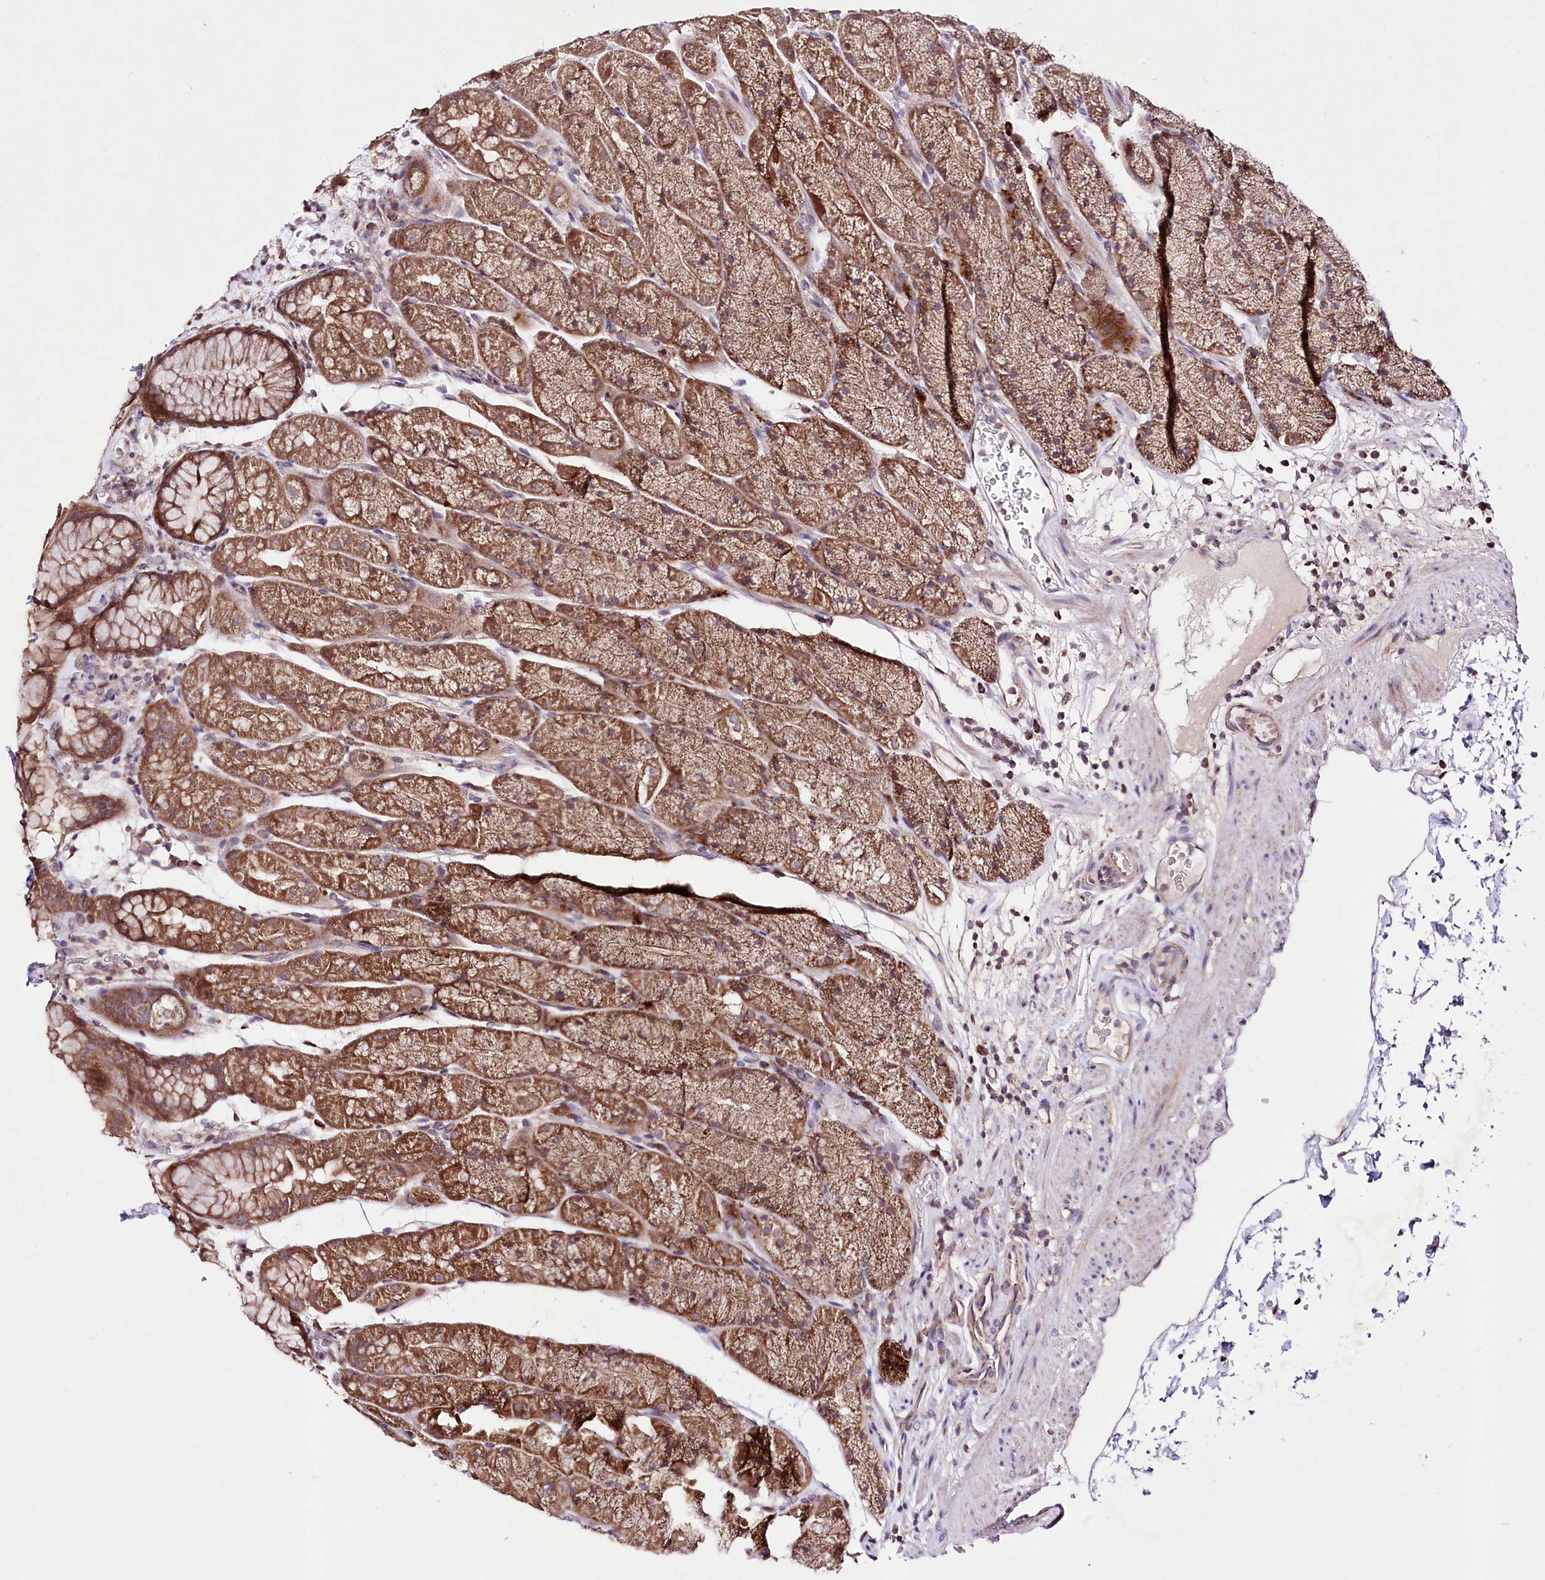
{"staining": {"intensity": "strong", "quantity": "25%-75%", "location": "cytoplasmic/membranous"}, "tissue": "stomach", "cell_type": "Glandular cells", "image_type": "normal", "snomed": [{"axis": "morphology", "description": "Normal tissue, NOS"}, {"axis": "topography", "description": "Stomach, upper"}, {"axis": "topography", "description": "Stomach, lower"}], "caption": "Immunohistochemical staining of unremarkable human stomach demonstrates high levels of strong cytoplasmic/membranous staining in approximately 25%-75% of glandular cells.", "gene": "ATE1", "patient": {"sex": "male", "age": 67}}